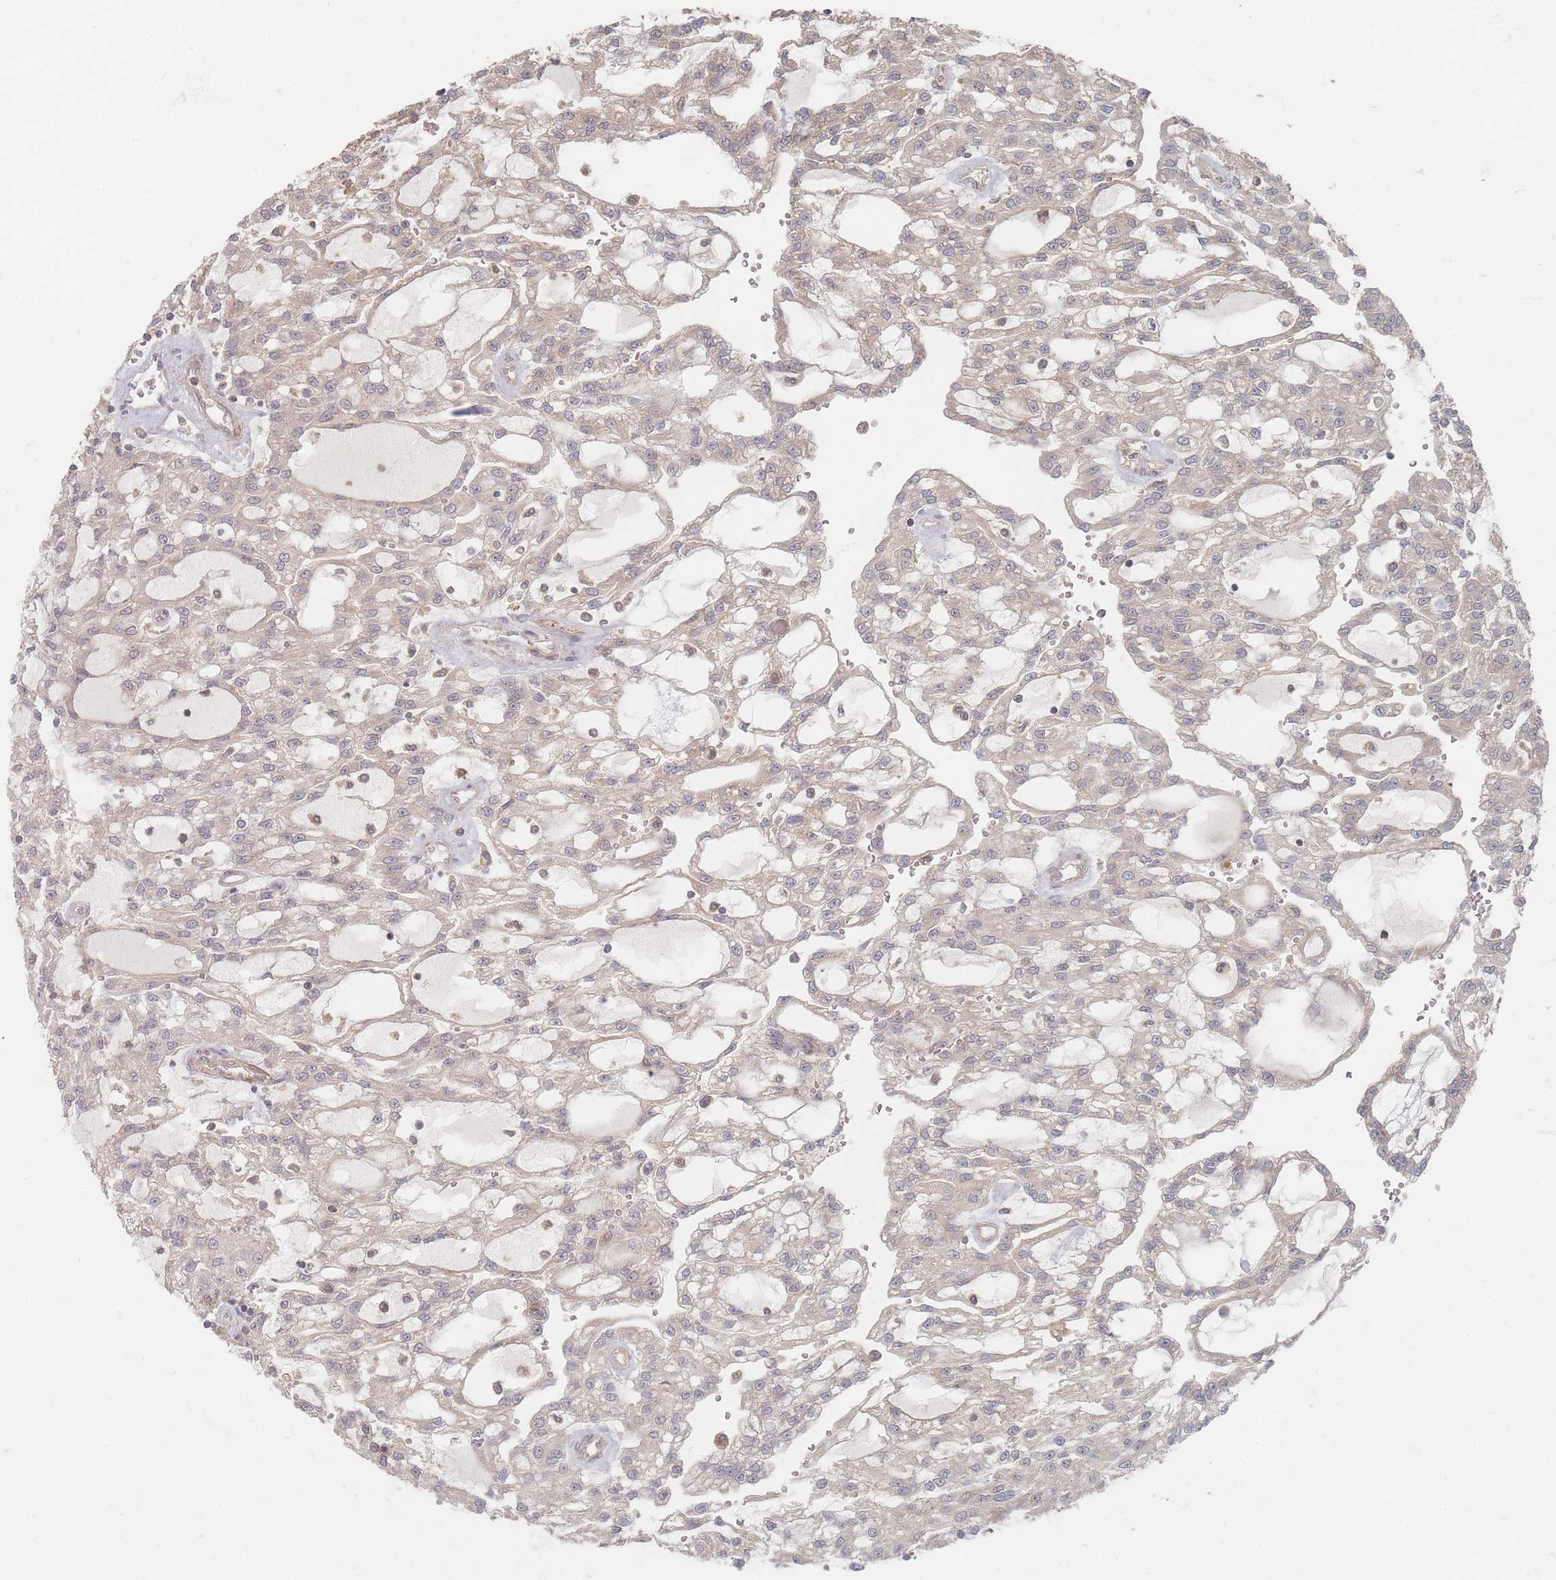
{"staining": {"intensity": "negative", "quantity": "none", "location": "none"}, "tissue": "renal cancer", "cell_type": "Tumor cells", "image_type": "cancer", "snomed": [{"axis": "morphology", "description": "Adenocarcinoma, NOS"}, {"axis": "topography", "description": "Kidney"}], "caption": "Immunohistochemical staining of renal cancer shows no significant positivity in tumor cells.", "gene": "GLE1", "patient": {"sex": "male", "age": 63}}